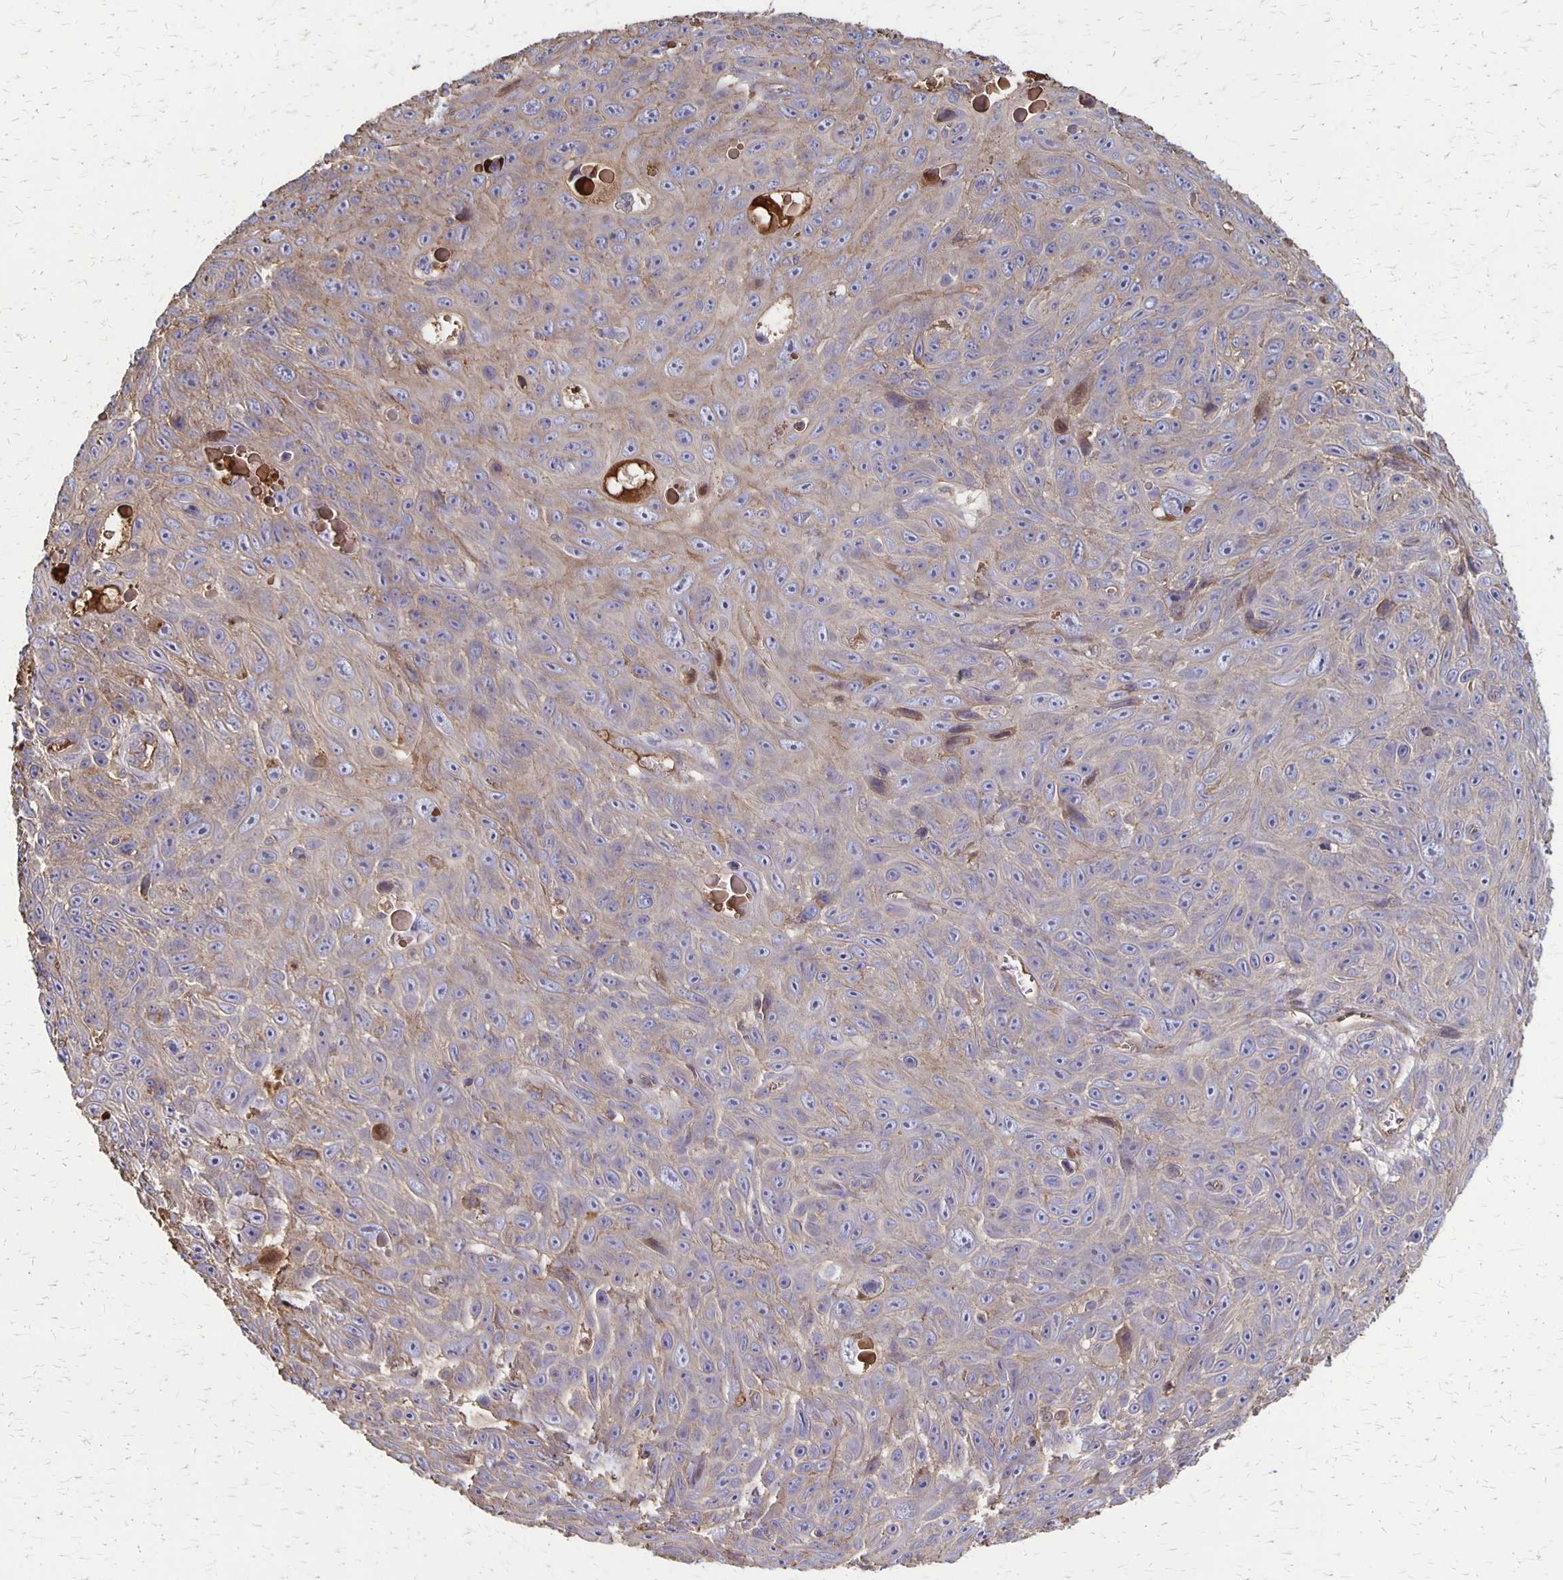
{"staining": {"intensity": "weak", "quantity": "<25%", "location": "cytoplasmic/membranous"}, "tissue": "skin cancer", "cell_type": "Tumor cells", "image_type": "cancer", "snomed": [{"axis": "morphology", "description": "Squamous cell carcinoma, NOS"}, {"axis": "topography", "description": "Skin"}], "caption": "This is an immunohistochemistry (IHC) micrograph of human squamous cell carcinoma (skin). There is no positivity in tumor cells.", "gene": "PROM2", "patient": {"sex": "male", "age": 82}}